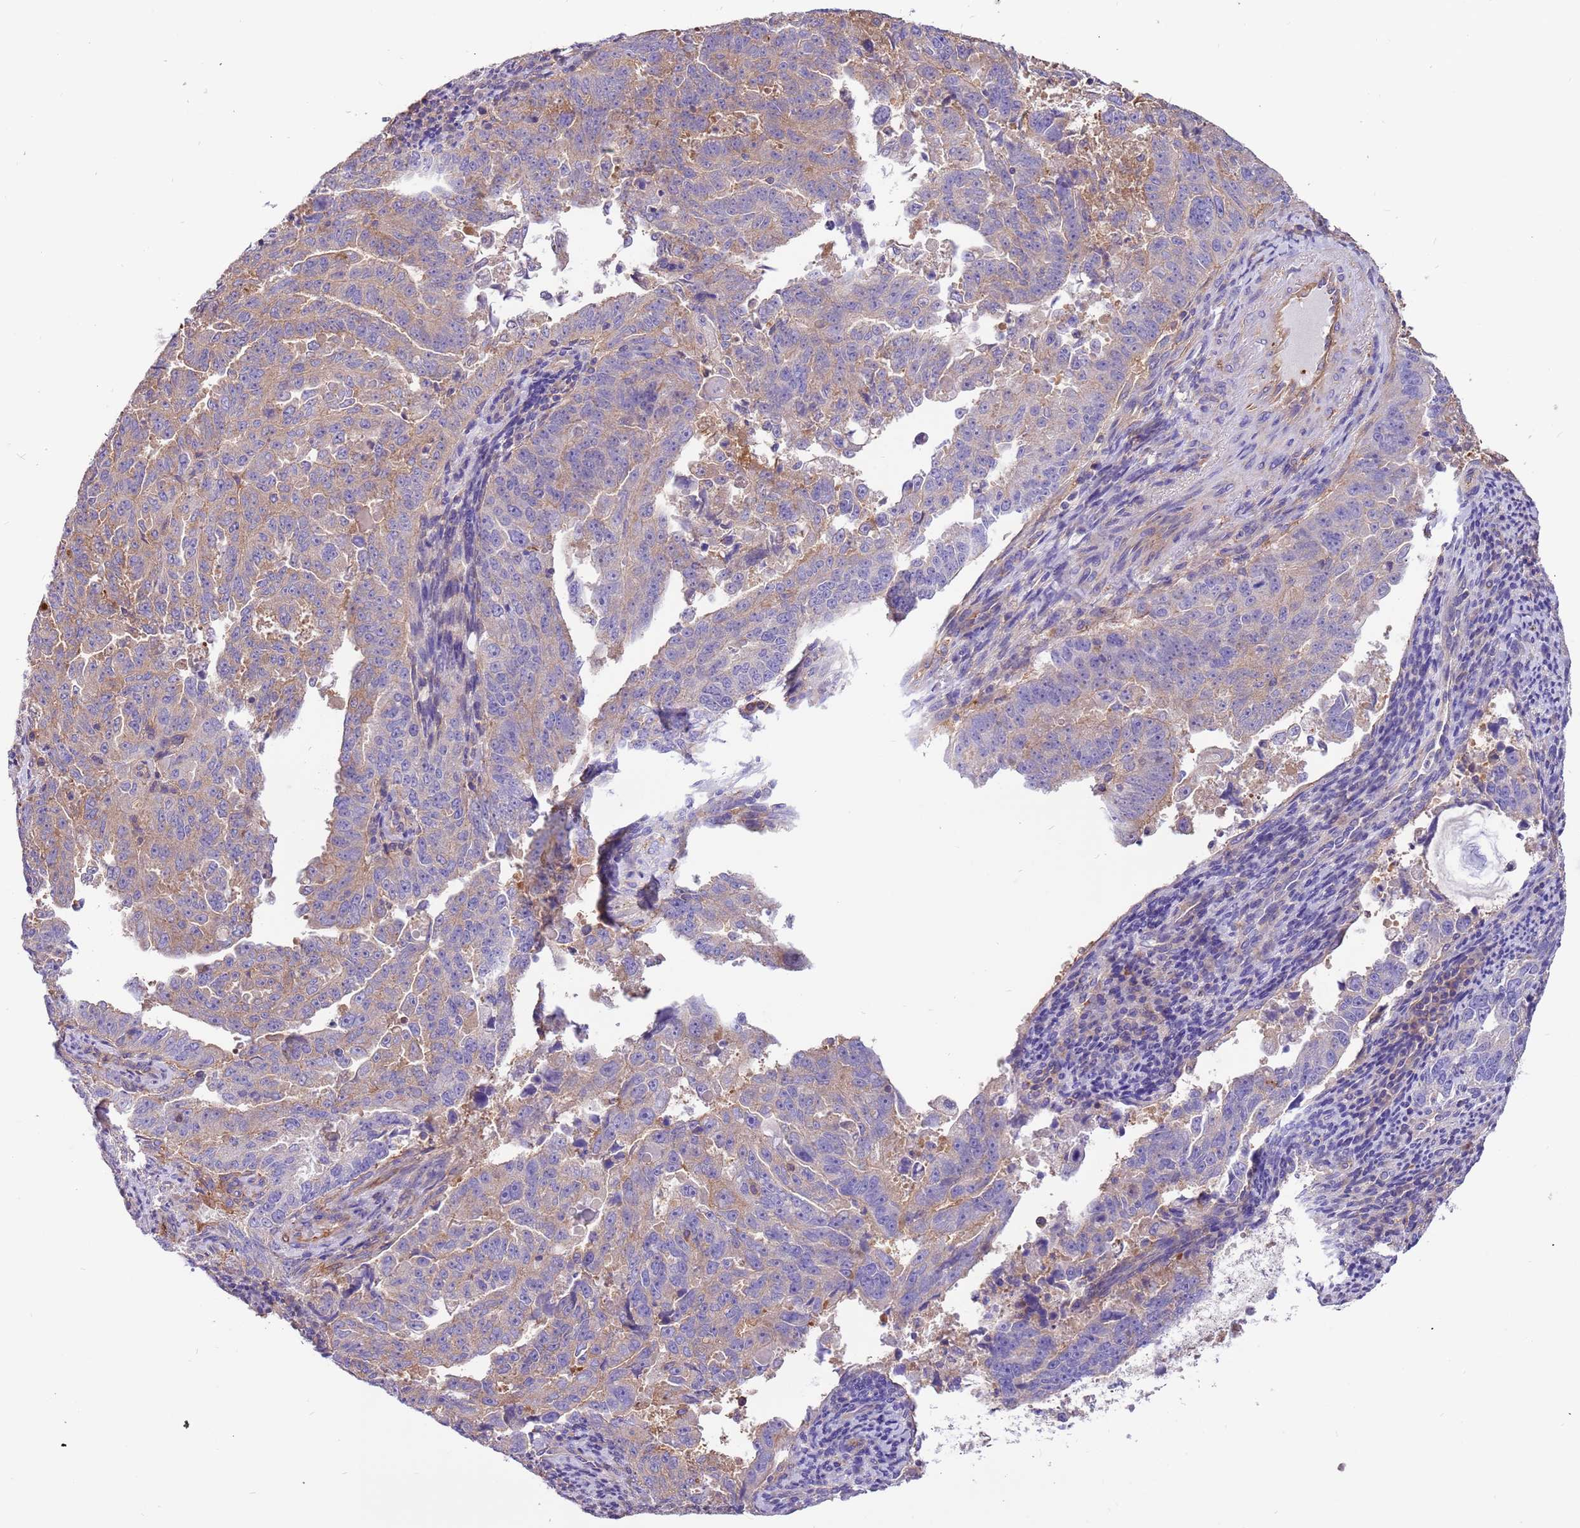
{"staining": {"intensity": "weak", "quantity": "<25%", "location": "cytoplasmic/membranous"}, "tissue": "endometrial cancer", "cell_type": "Tumor cells", "image_type": "cancer", "snomed": [{"axis": "morphology", "description": "Adenocarcinoma, NOS"}, {"axis": "topography", "description": "Endometrium"}], "caption": "Immunohistochemical staining of human endometrial cancer (adenocarcinoma) shows no significant positivity in tumor cells.", "gene": "NAALADL1", "patient": {"sex": "female", "age": 65}}